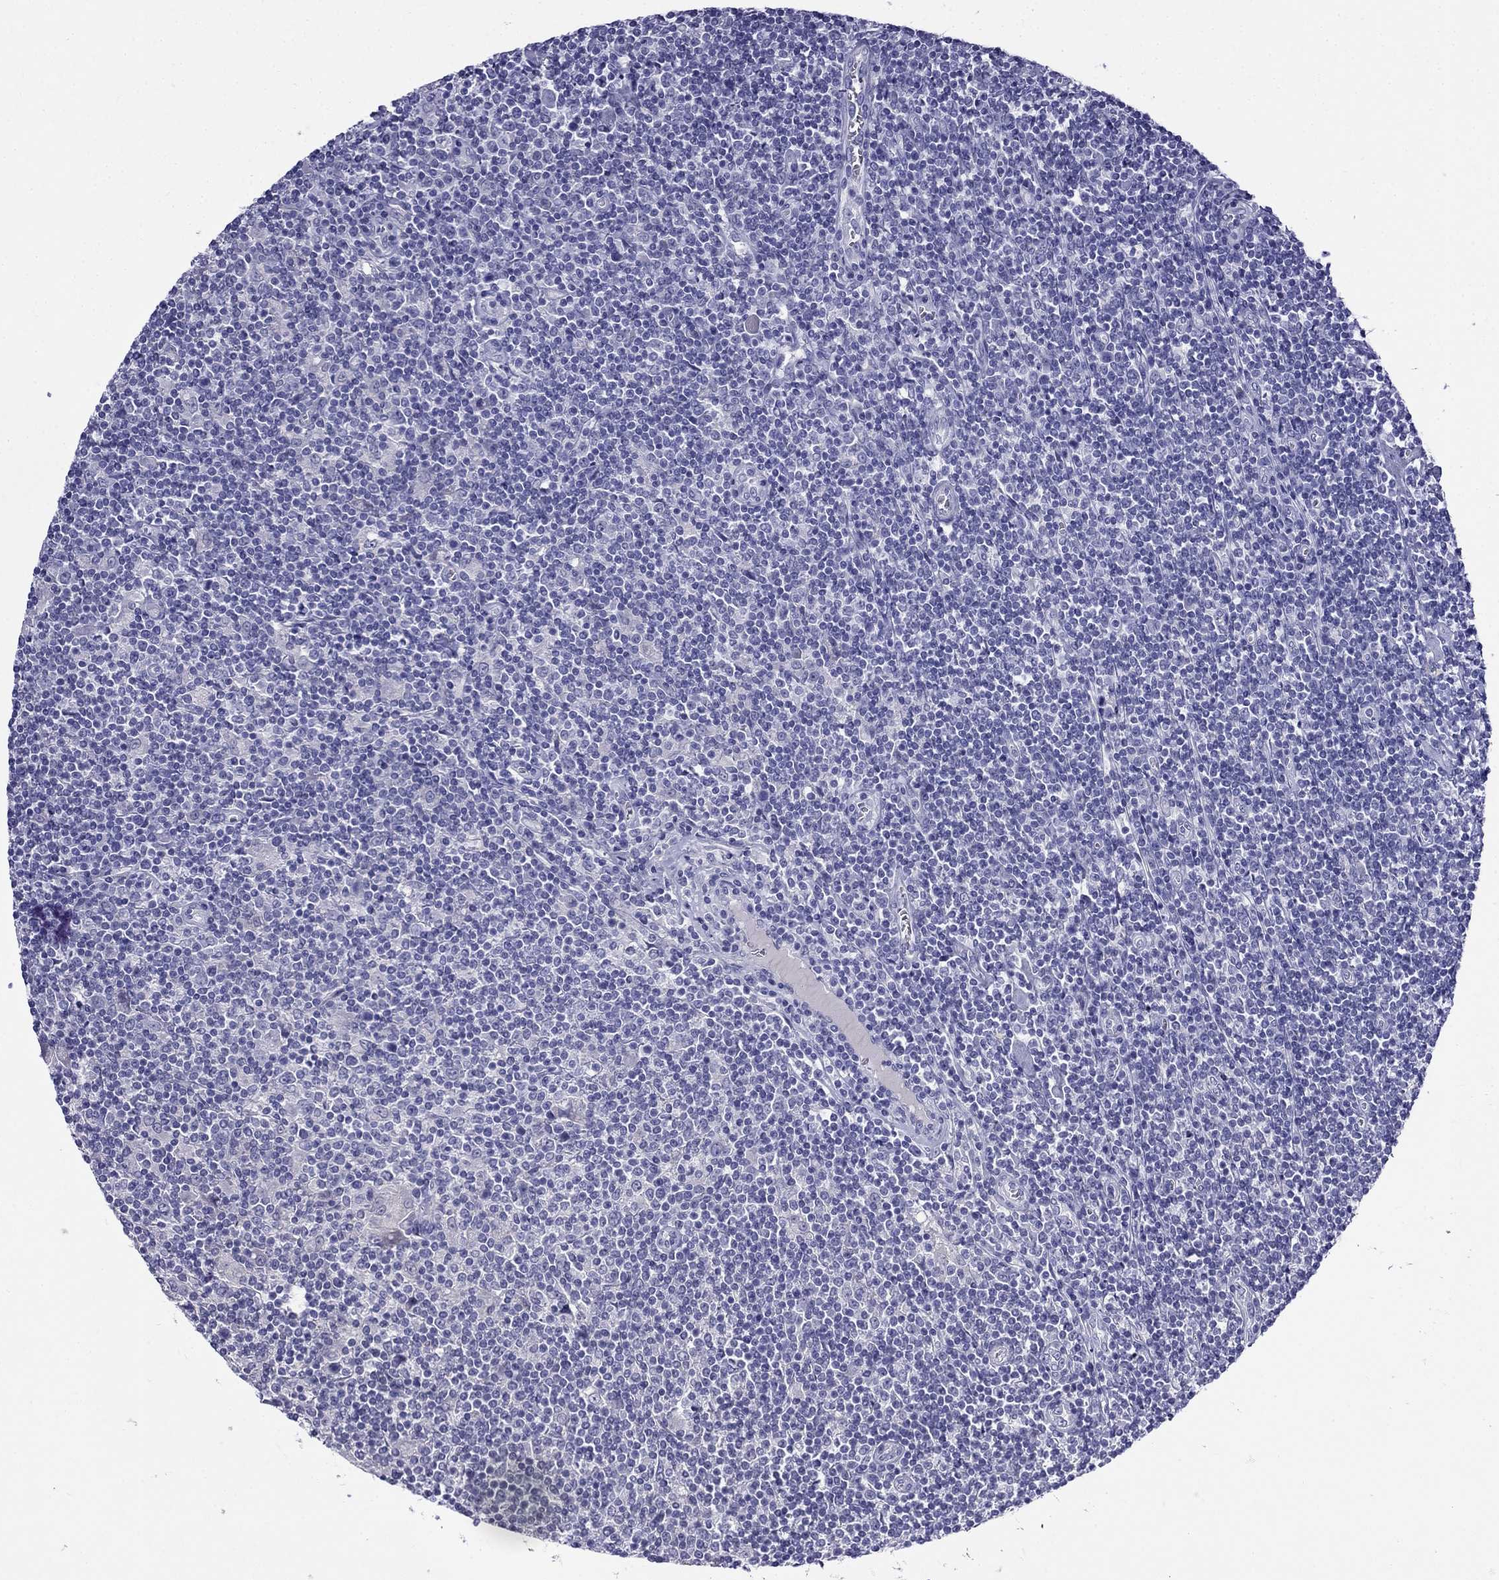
{"staining": {"intensity": "negative", "quantity": "none", "location": "none"}, "tissue": "lymphoma", "cell_type": "Tumor cells", "image_type": "cancer", "snomed": [{"axis": "morphology", "description": "Hodgkin's disease, NOS"}, {"axis": "topography", "description": "Lymph node"}], "caption": "The micrograph demonstrates no significant expression in tumor cells of lymphoma.", "gene": "MYO15A", "patient": {"sex": "male", "age": 40}}